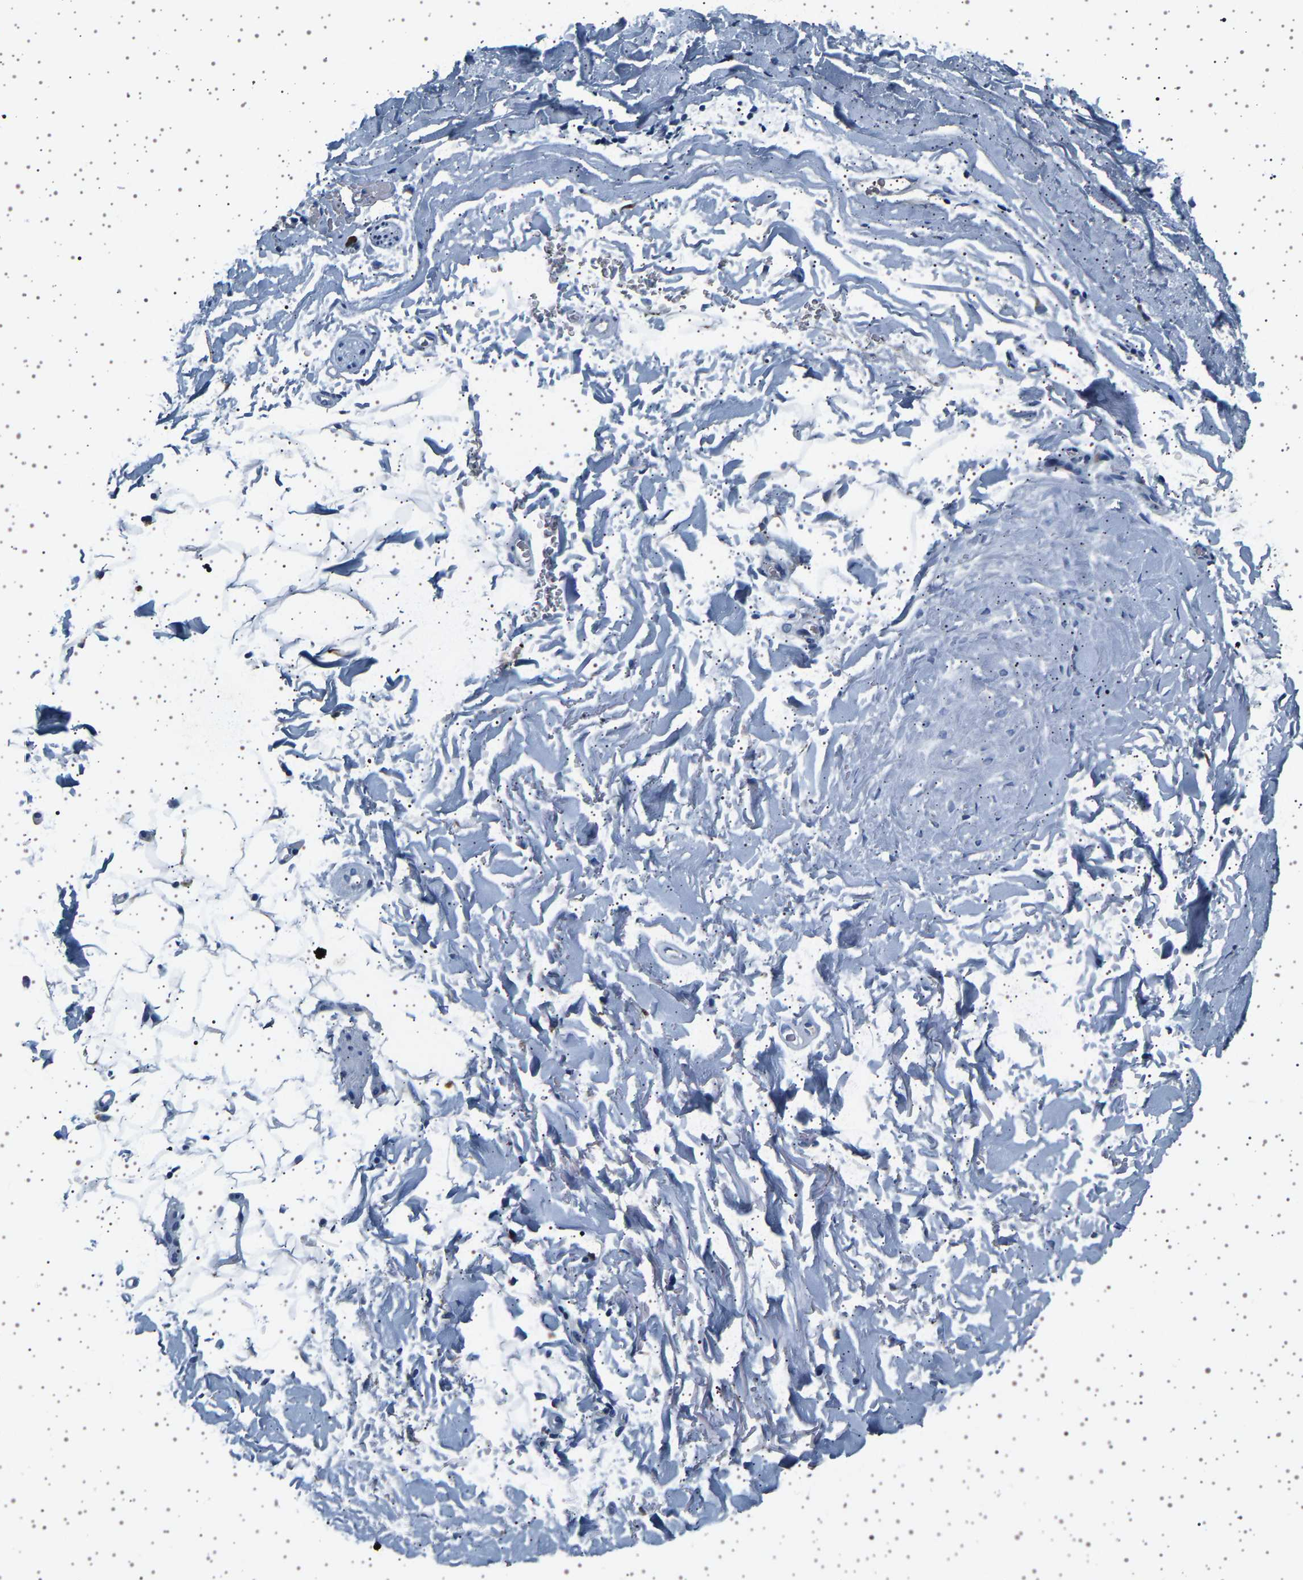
{"staining": {"intensity": "negative", "quantity": "none", "location": "none"}, "tissue": "adipose tissue", "cell_type": "Adipocytes", "image_type": "normal", "snomed": [{"axis": "morphology", "description": "Normal tissue, NOS"}, {"axis": "topography", "description": "Cartilage tissue"}, {"axis": "topography", "description": "Bronchus"}], "caption": "Adipocytes show no significant positivity in normal adipose tissue.", "gene": "FTCD", "patient": {"sex": "female", "age": 73}}